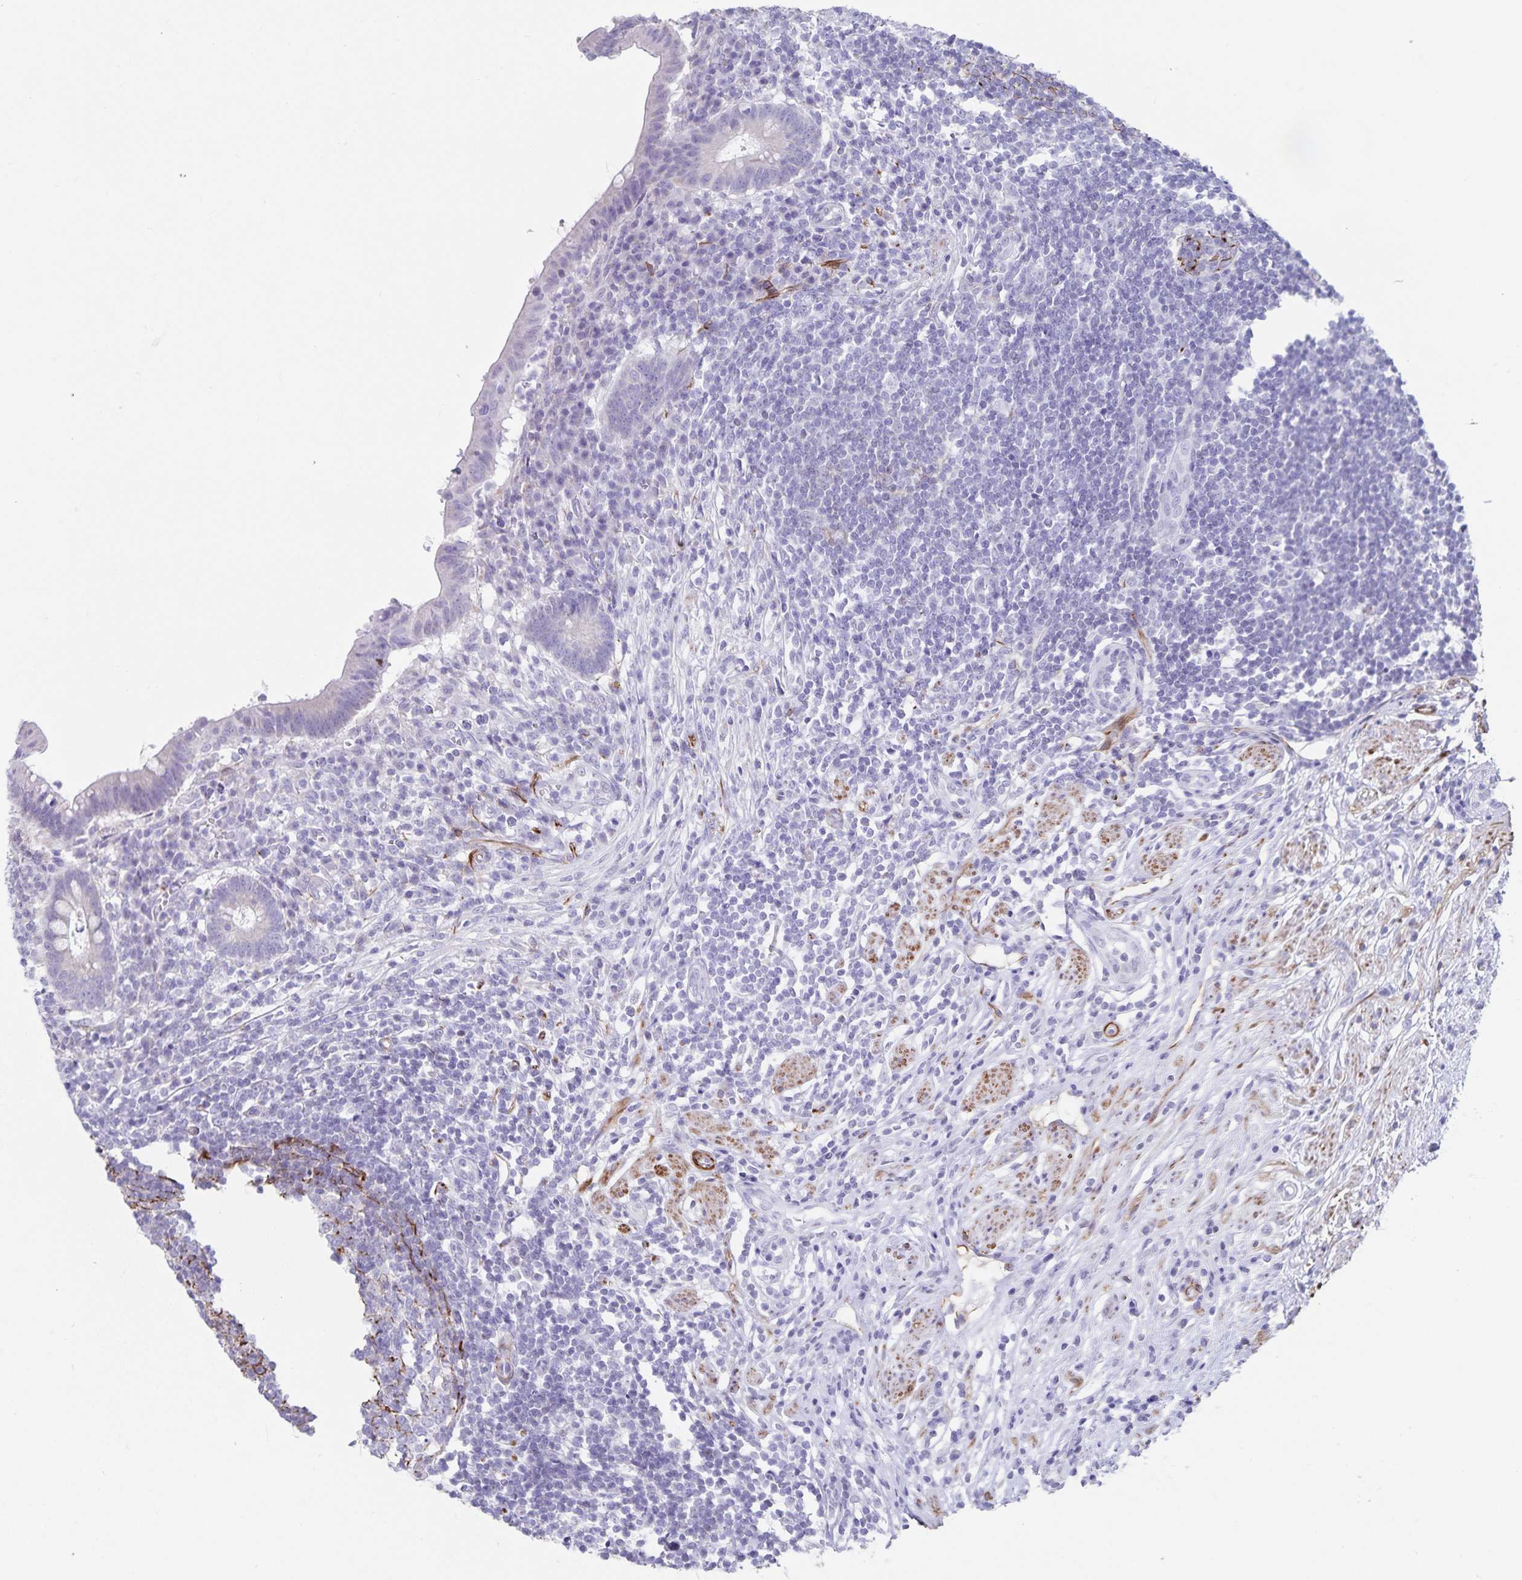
{"staining": {"intensity": "negative", "quantity": "none", "location": "none"}, "tissue": "appendix", "cell_type": "Glandular cells", "image_type": "normal", "snomed": [{"axis": "morphology", "description": "Normal tissue, NOS"}, {"axis": "topography", "description": "Appendix"}], "caption": "Glandular cells show no significant positivity in benign appendix. (Stains: DAB (3,3'-diaminobenzidine) immunohistochemistry with hematoxylin counter stain, Microscopy: brightfield microscopy at high magnification).", "gene": "SYNM", "patient": {"sex": "female", "age": 56}}